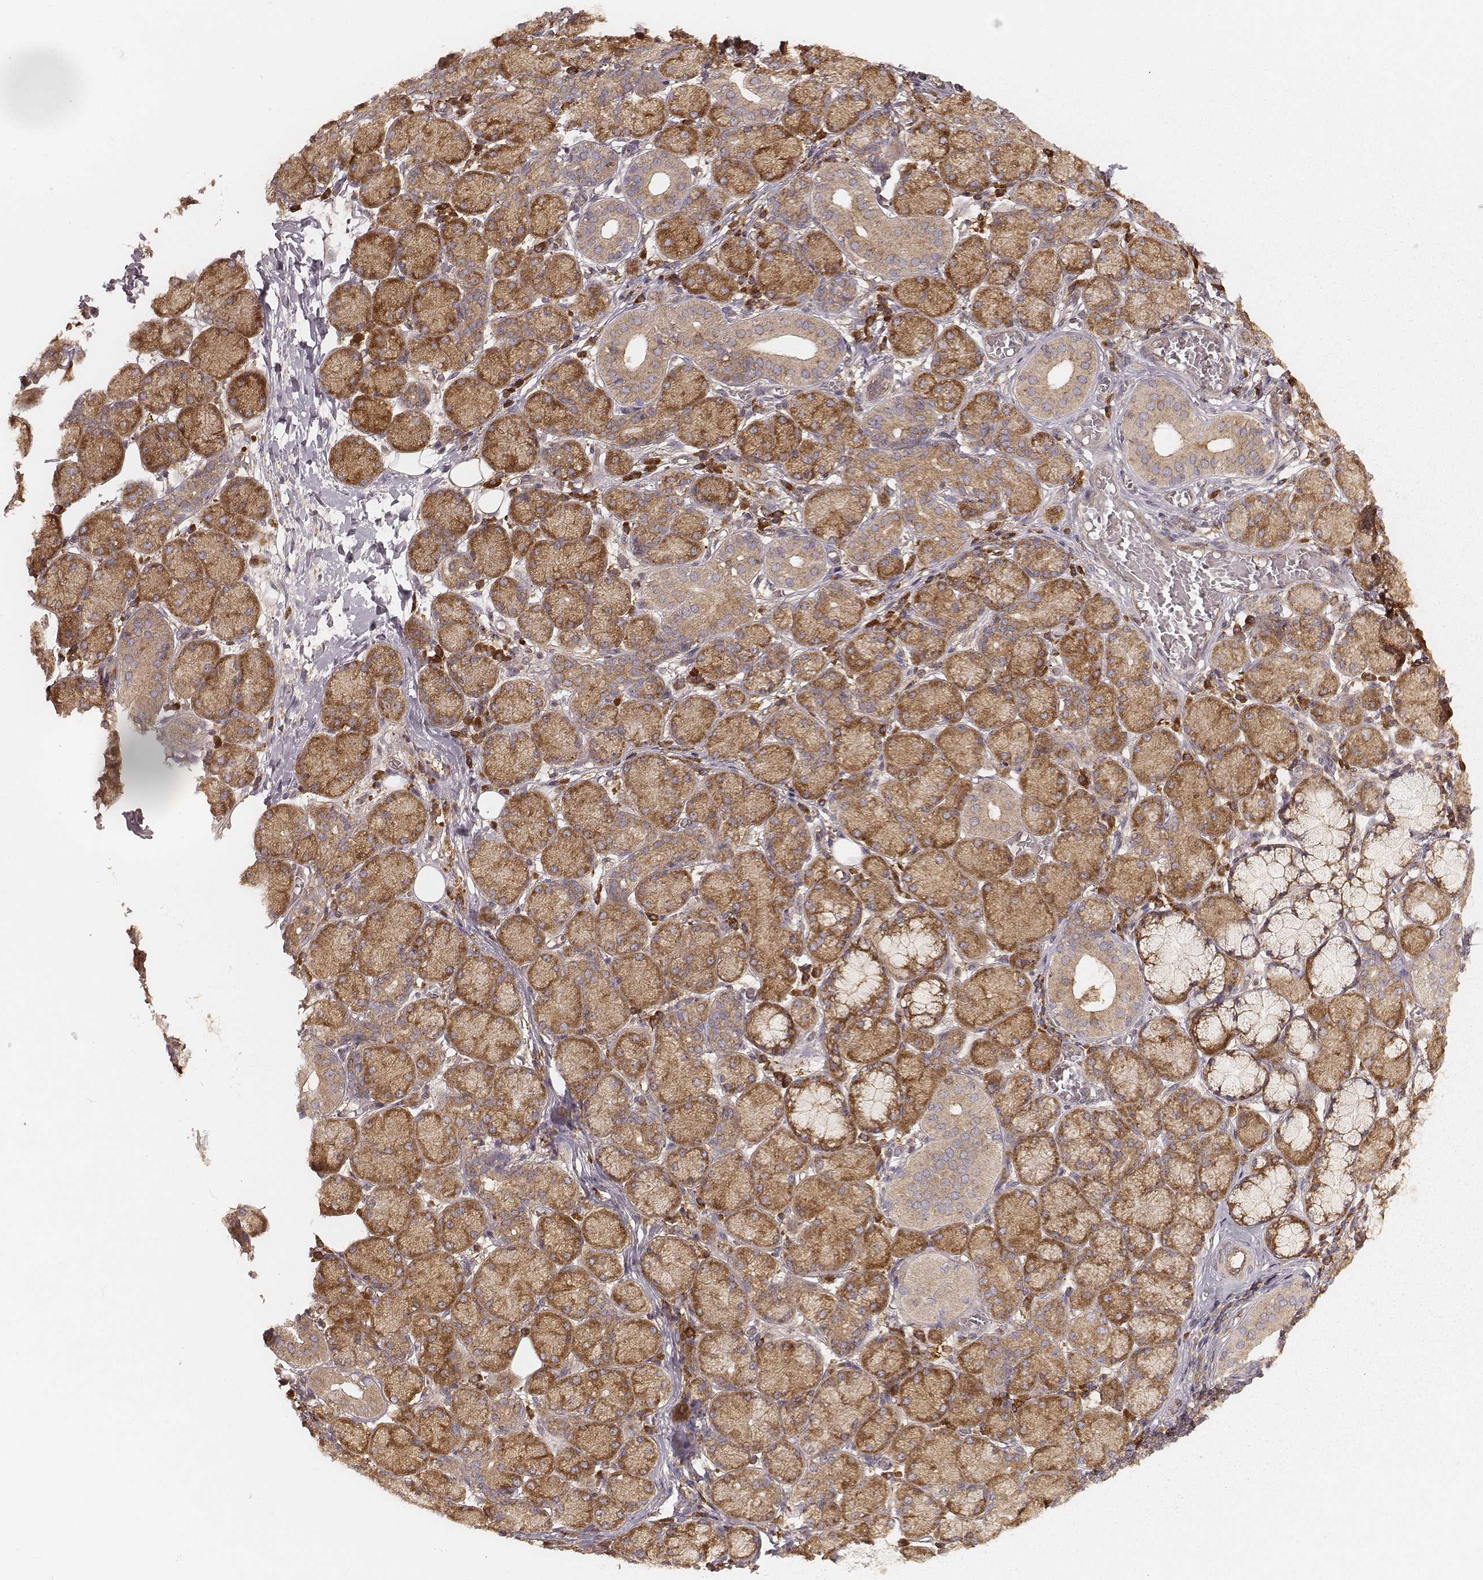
{"staining": {"intensity": "moderate", "quantity": ">75%", "location": "cytoplasmic/membranous"}, "tissue": "salivary gland", "cell_type": "Glandular cells", "image_type": "normal", "snomed": [{"axis": "morphology", "description": "Normal tissue, NOS"}, {"axis": "topography", "description": "Salivary gland"}, {"axis": "topography", "description": "Peripheral nerve tissue"}], "caption": "Glandular cells display moderate cytoplasmic/membranous expression in approximately >75% of cells in normal salivary gland. (IHC, brightfield microscopy, high magnification).", "gene": "CARS1", "patient": {"sex": "female", "age": 24}}